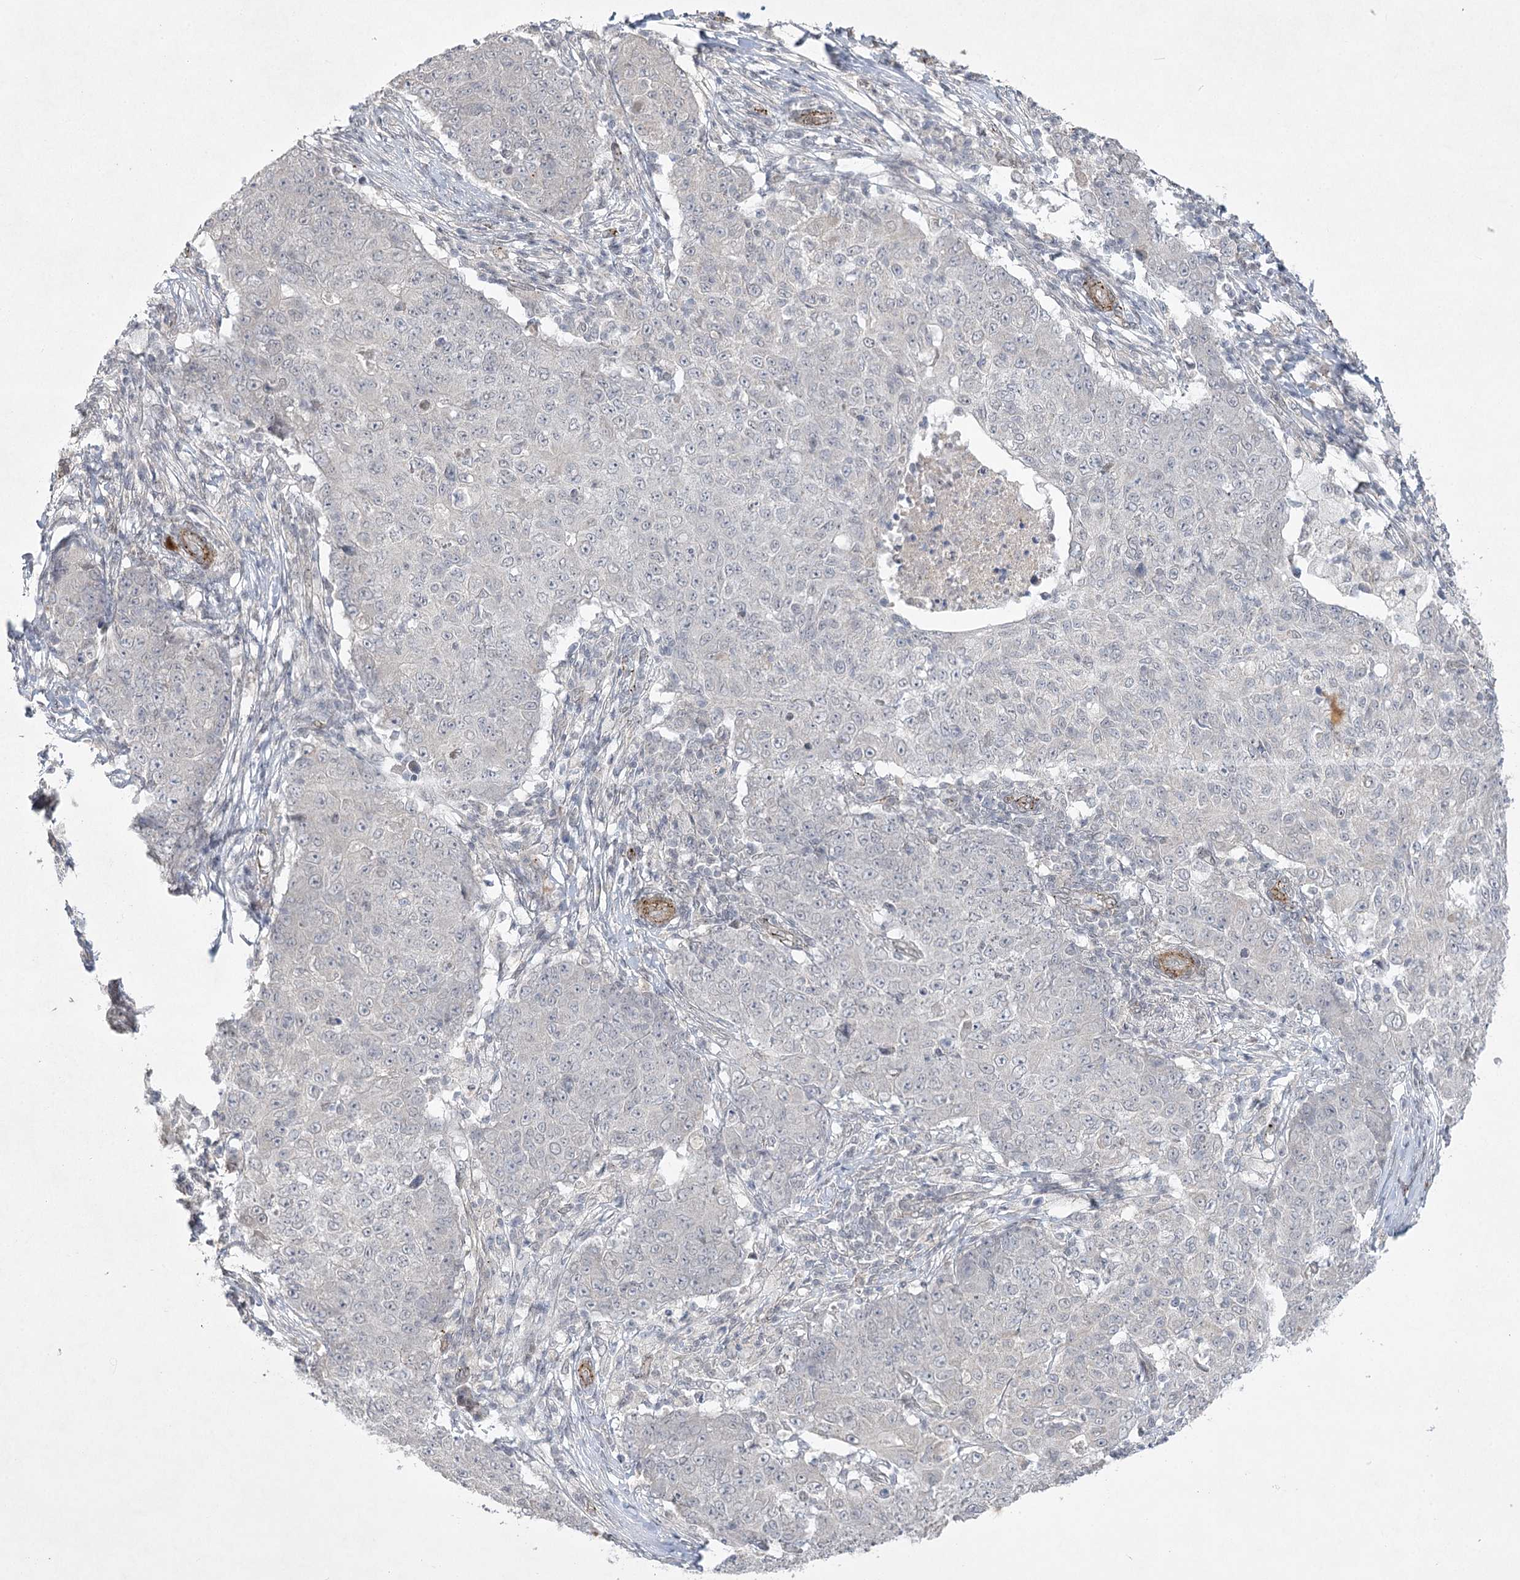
{"staining": {"intensity": "negative", "quantity": "none", "location": "none"}, "tissue": "ovarian cancer", "cell_type": "Tumor cells", "image_type": "cancer", "snomed": [{"axis": "morphology", "description": "Carcinoma, endometroid"}, {"axis": "topography", "description": "Ovary"}], "caption": "An IHC photomicrograph of ovarian cancer is shown. There is no staining in tumor cells of ovarian cancer.", "gene": "AMTN", "patient": {"sex": "female", "age": 42}}